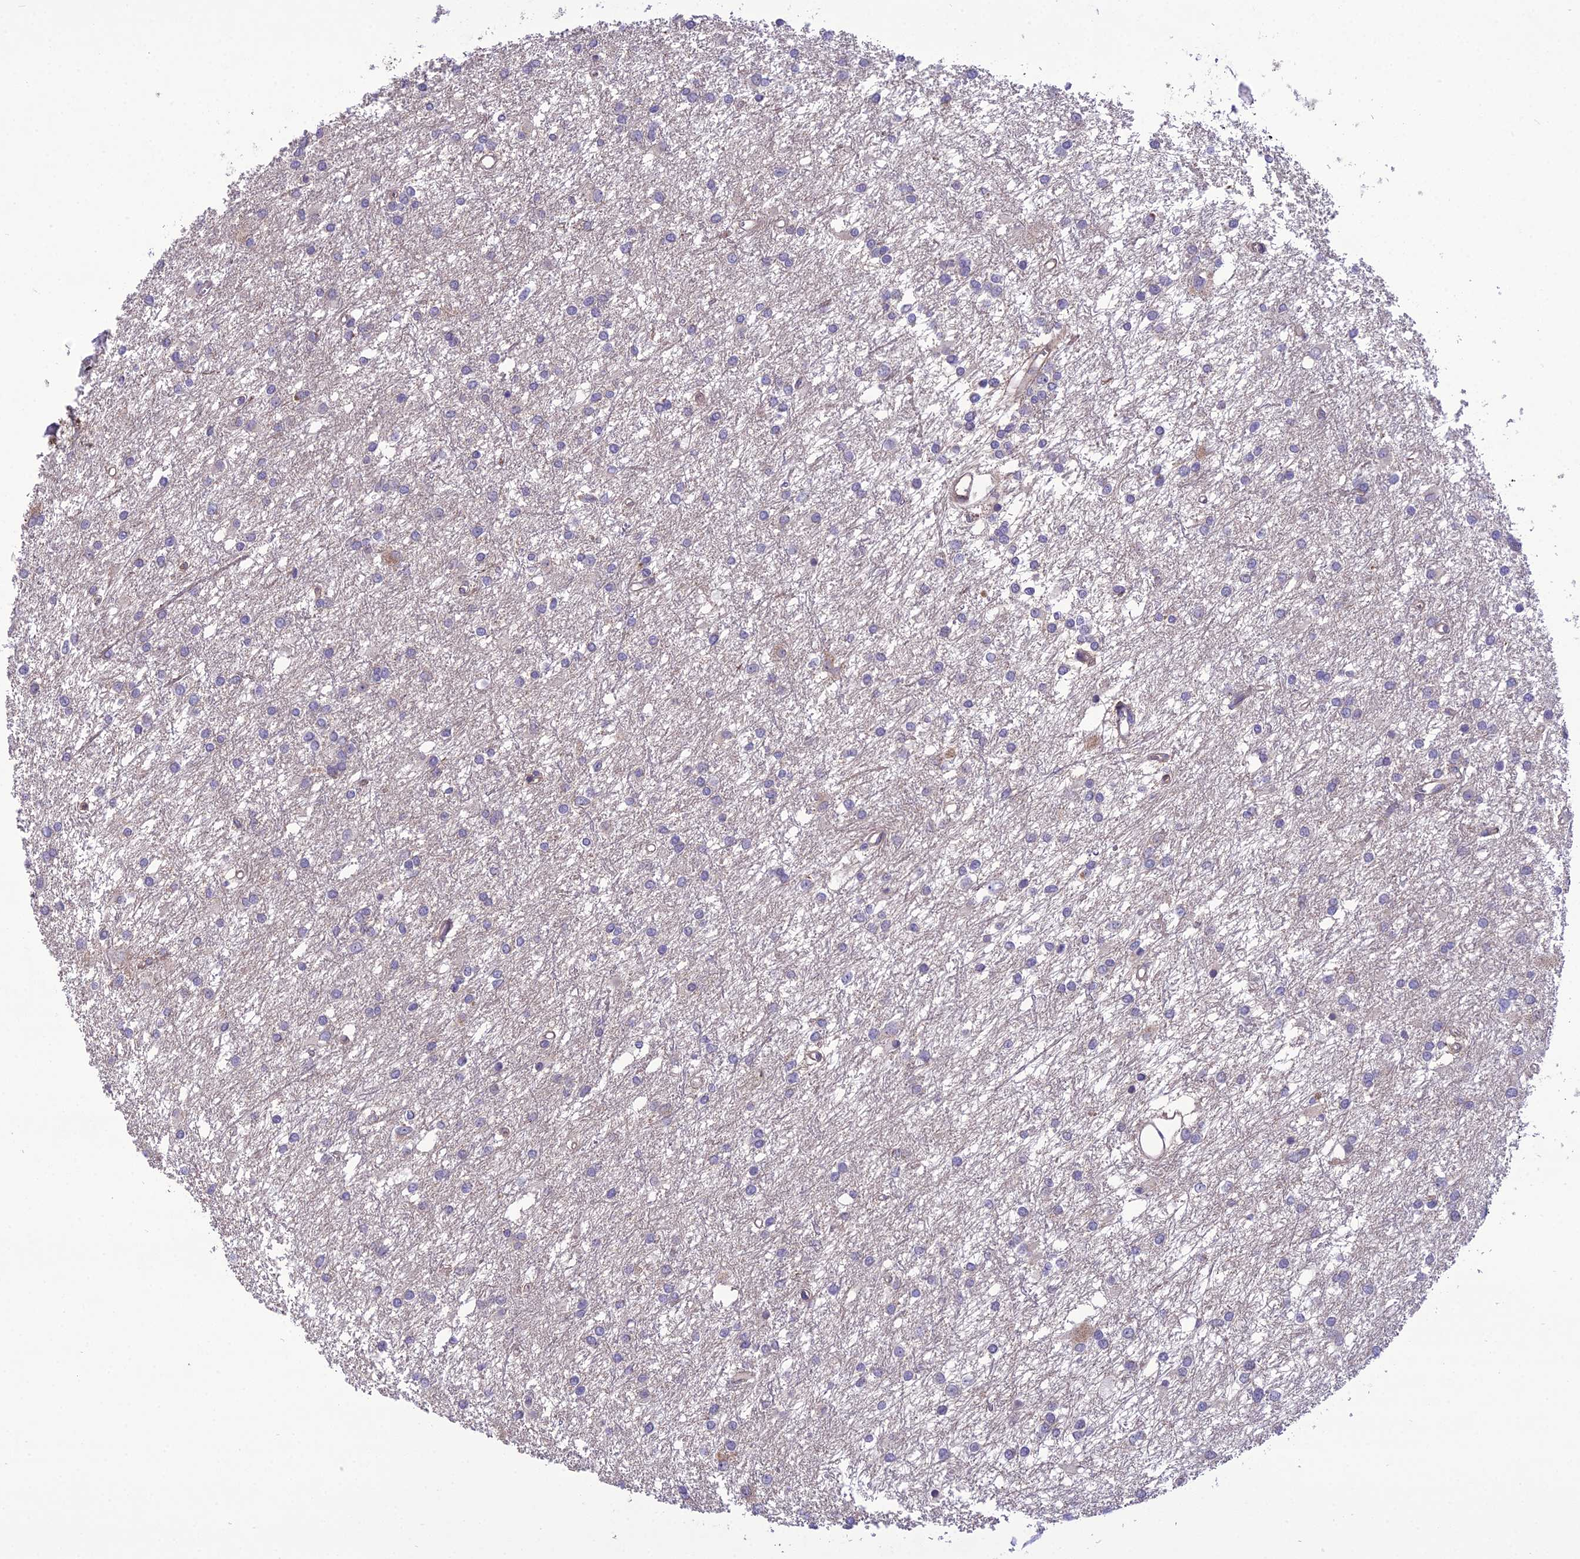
{"staining": {"intensity": "negative", "quantity": "none", "location": "none"}, "tissue": "glioma", "cell_type": "Tumor cells", "image_type": "cancer", "snomed": [{"axis": "morphology", "description": "Glioma, malignant, High grade"}, {"axis": "topography", "description": "Brain"}], "caption": "Immunohistochemistry of human high-grade glioma (malignant) demonstrates no positivity in tumor cells. (Brightfield microscopy of DAB immunohistochemistry (IHC) at high magnification).", "gene": "NODAL", "patient": {"sex": "female", "age": 50}}